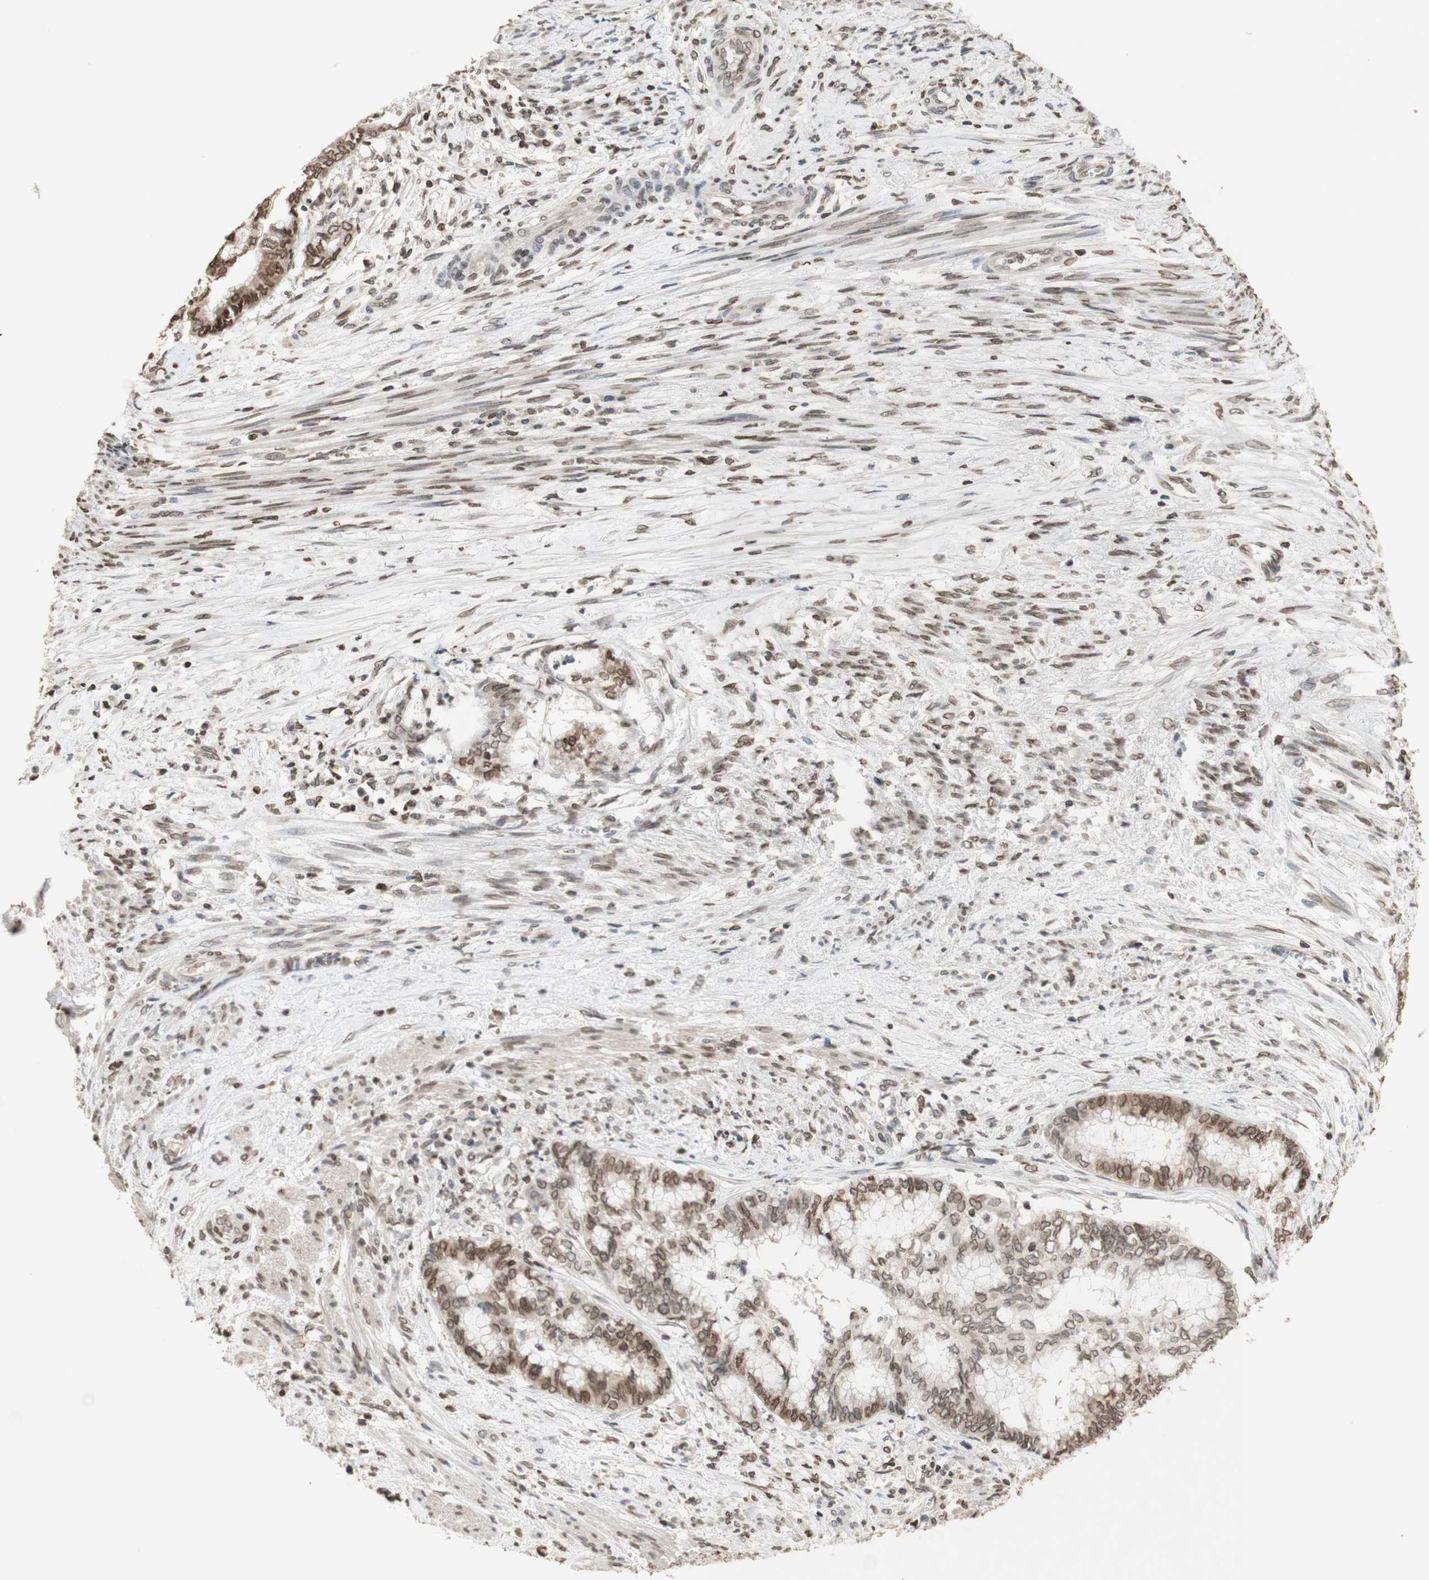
{"staining": {"intensity": "moderate", "quantity": ">75%", "location": "cytoplasmic/membranous,nuclear"}, "tissue": "endometrial cancer", "cell_type": "Tumor cells", "image_type": "cancer", "snomed": [{"axis": "morphology", "description": "Necrosis, NOS"}, {"axis": "morphology", "description": "Adenocarcinoma, NOS"}, {"axis": "topography", "description": "Endometrium"}], "caption": "Endometrial cancer (adenocarcinoma) stained for a protein shows moderate cytoplasmic/membranous and nuclear positivity in tumor cells.", "gene": "TMPO", "patient": {"sex": "female", "age": 79}}